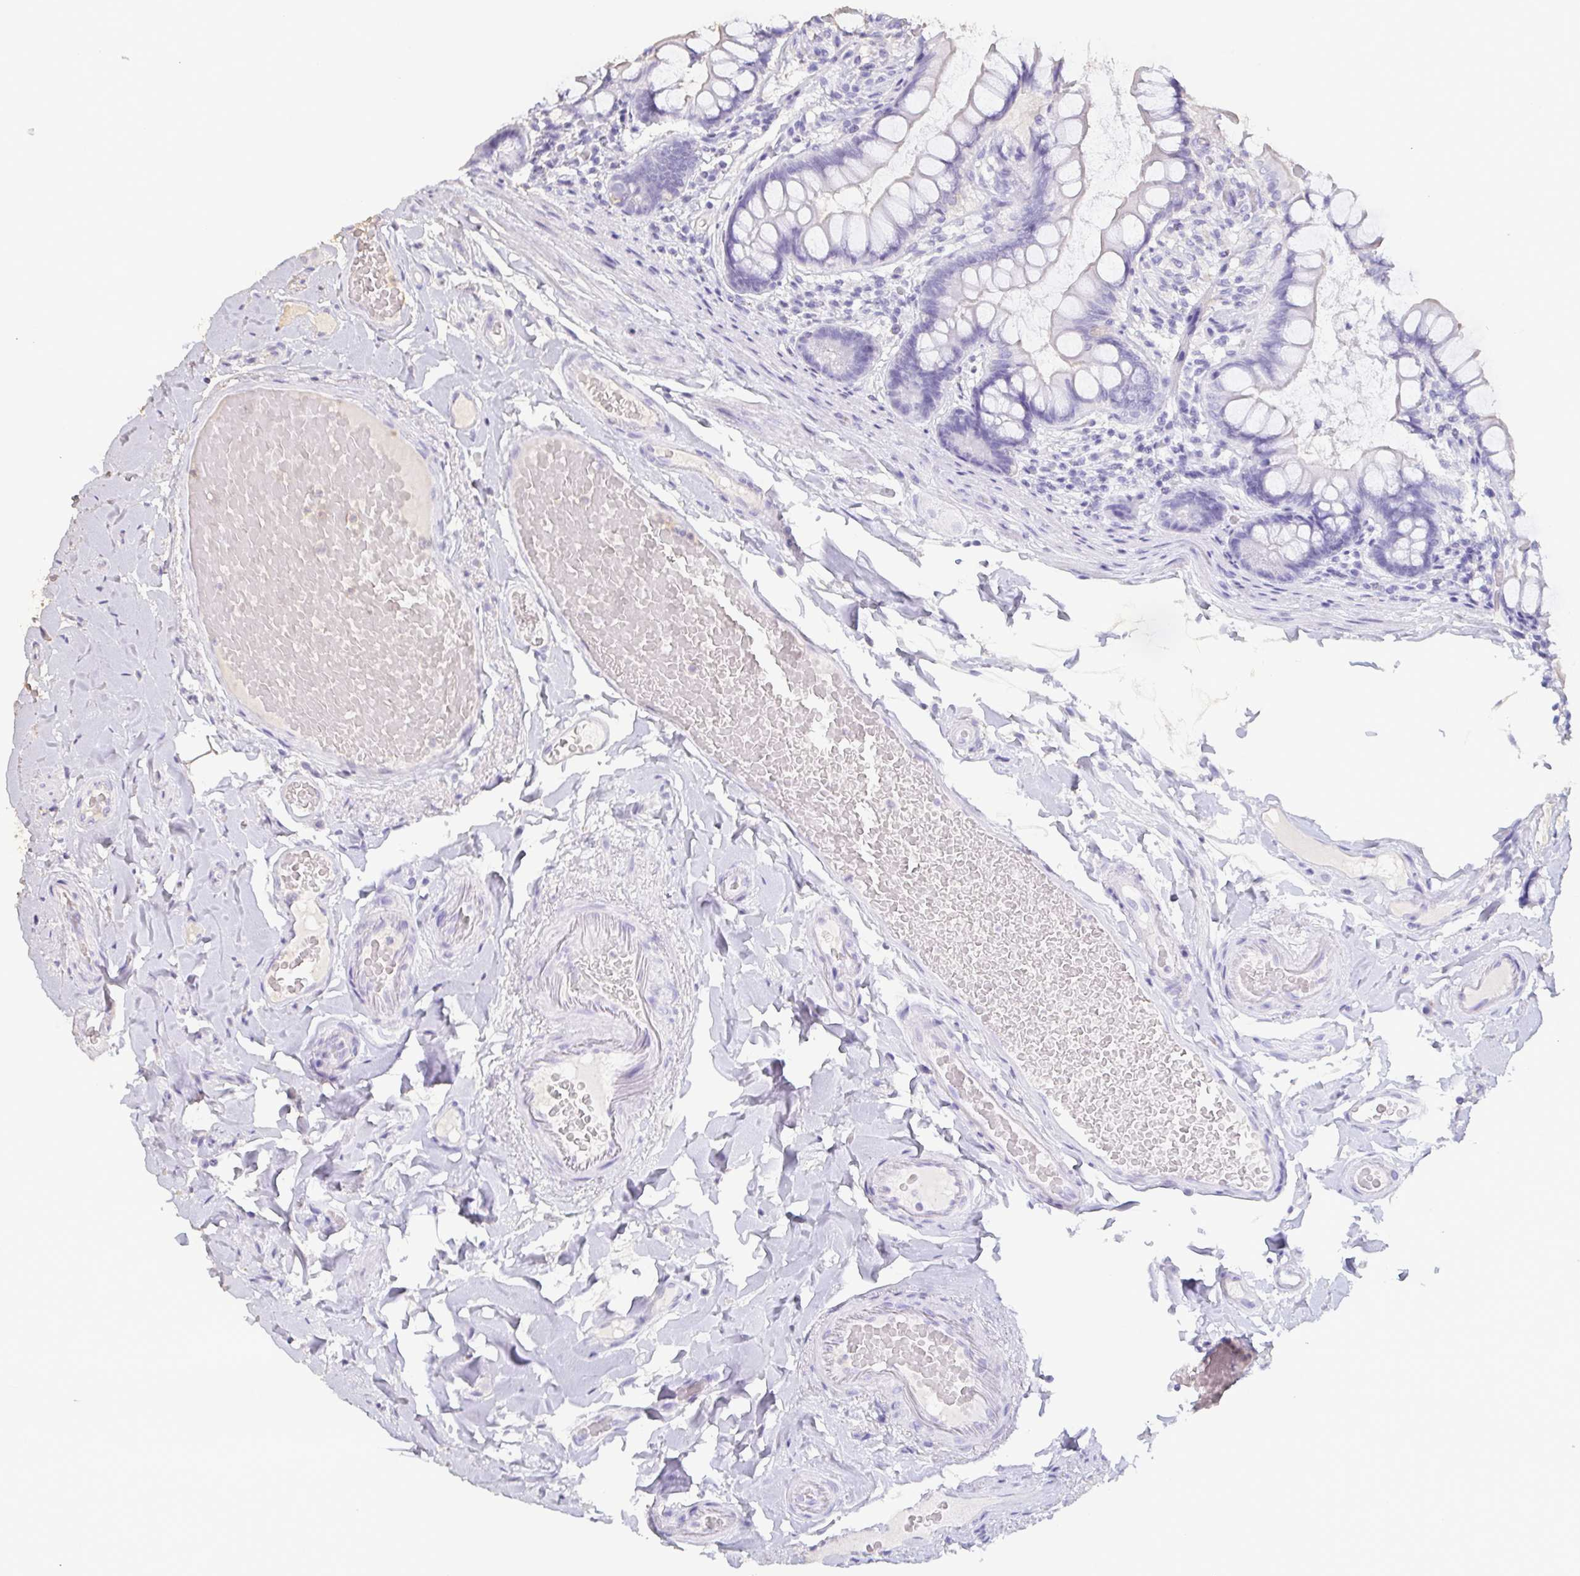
{"staining": {"intensity": "negative", "quantity": "none", "location": "none"}, "tissue": "small intestine", "cell_type": "Glandular cells", "image_type": "normal", "snomed": [{"axis": "morphology", "description": "Normal tissue, NOS"}, {"axis": "topography", "description": "Small intestine"}], "caption": "DAB immunohistochemical staining of normal human small intestine exhibits no significant staining in glandular cells. (IHC, brightfield microscopy, high magnification).", "gene": "BPIFA2", "patient": {"sex": "male", "age": 70}}